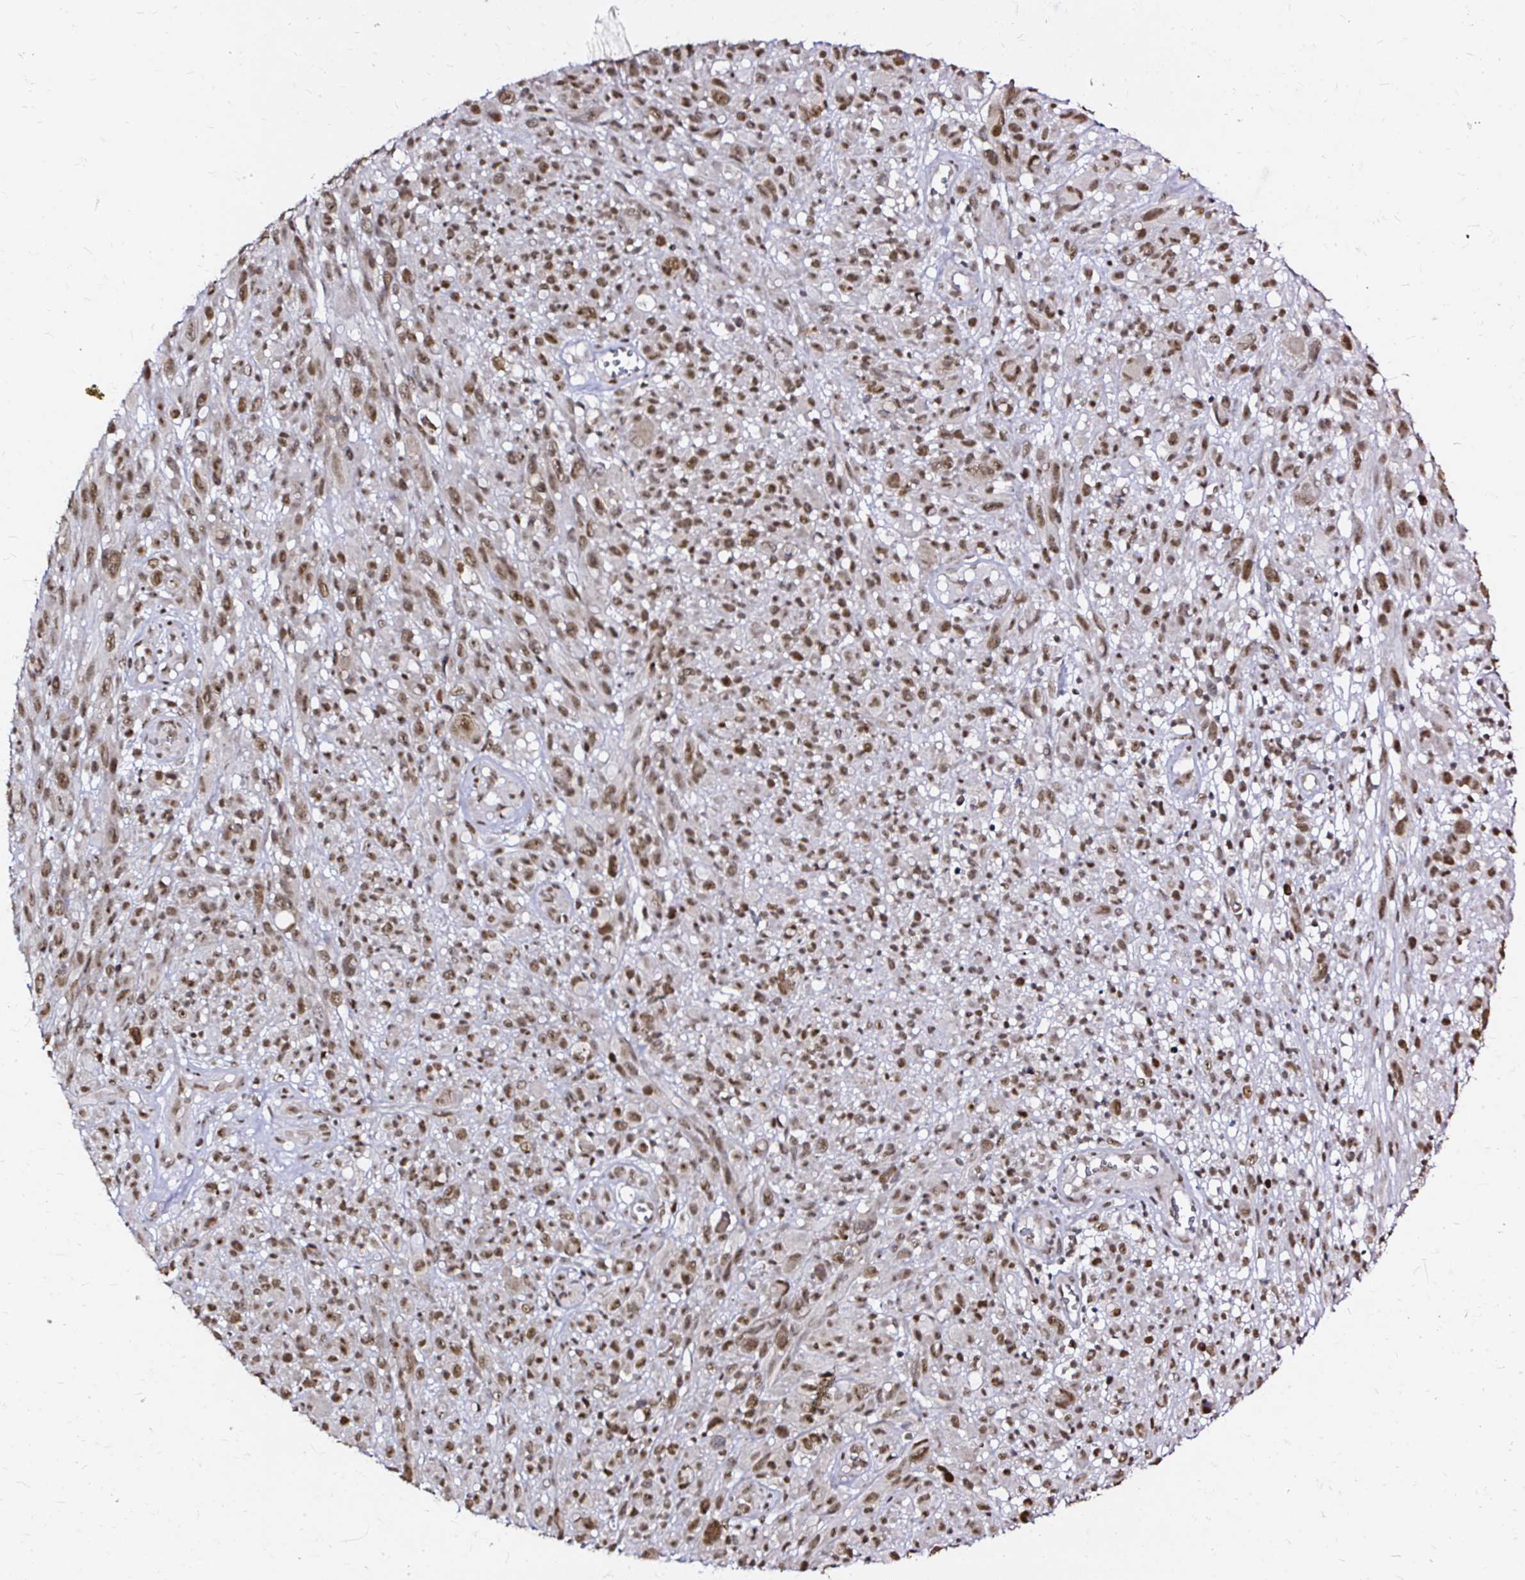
{"staining": {"intensity": "moderate", "quantity": ">75%", "location": "nuclear"}, "tissue": "melanoma", "cell_type": "Tumor cells", "image_type": "cancer", "snomed": [{"axis": "morphology", "description": "Malignant melanoma, NOS"}, {"axis": "topography", "description": "Skin"}], "caption": "Moderate nuclear positivity is present in approximately >75% of tumor cells in malignant melanoma.", "gene": "SNRPC", "patient": {"sex": "male", "age": 68}}